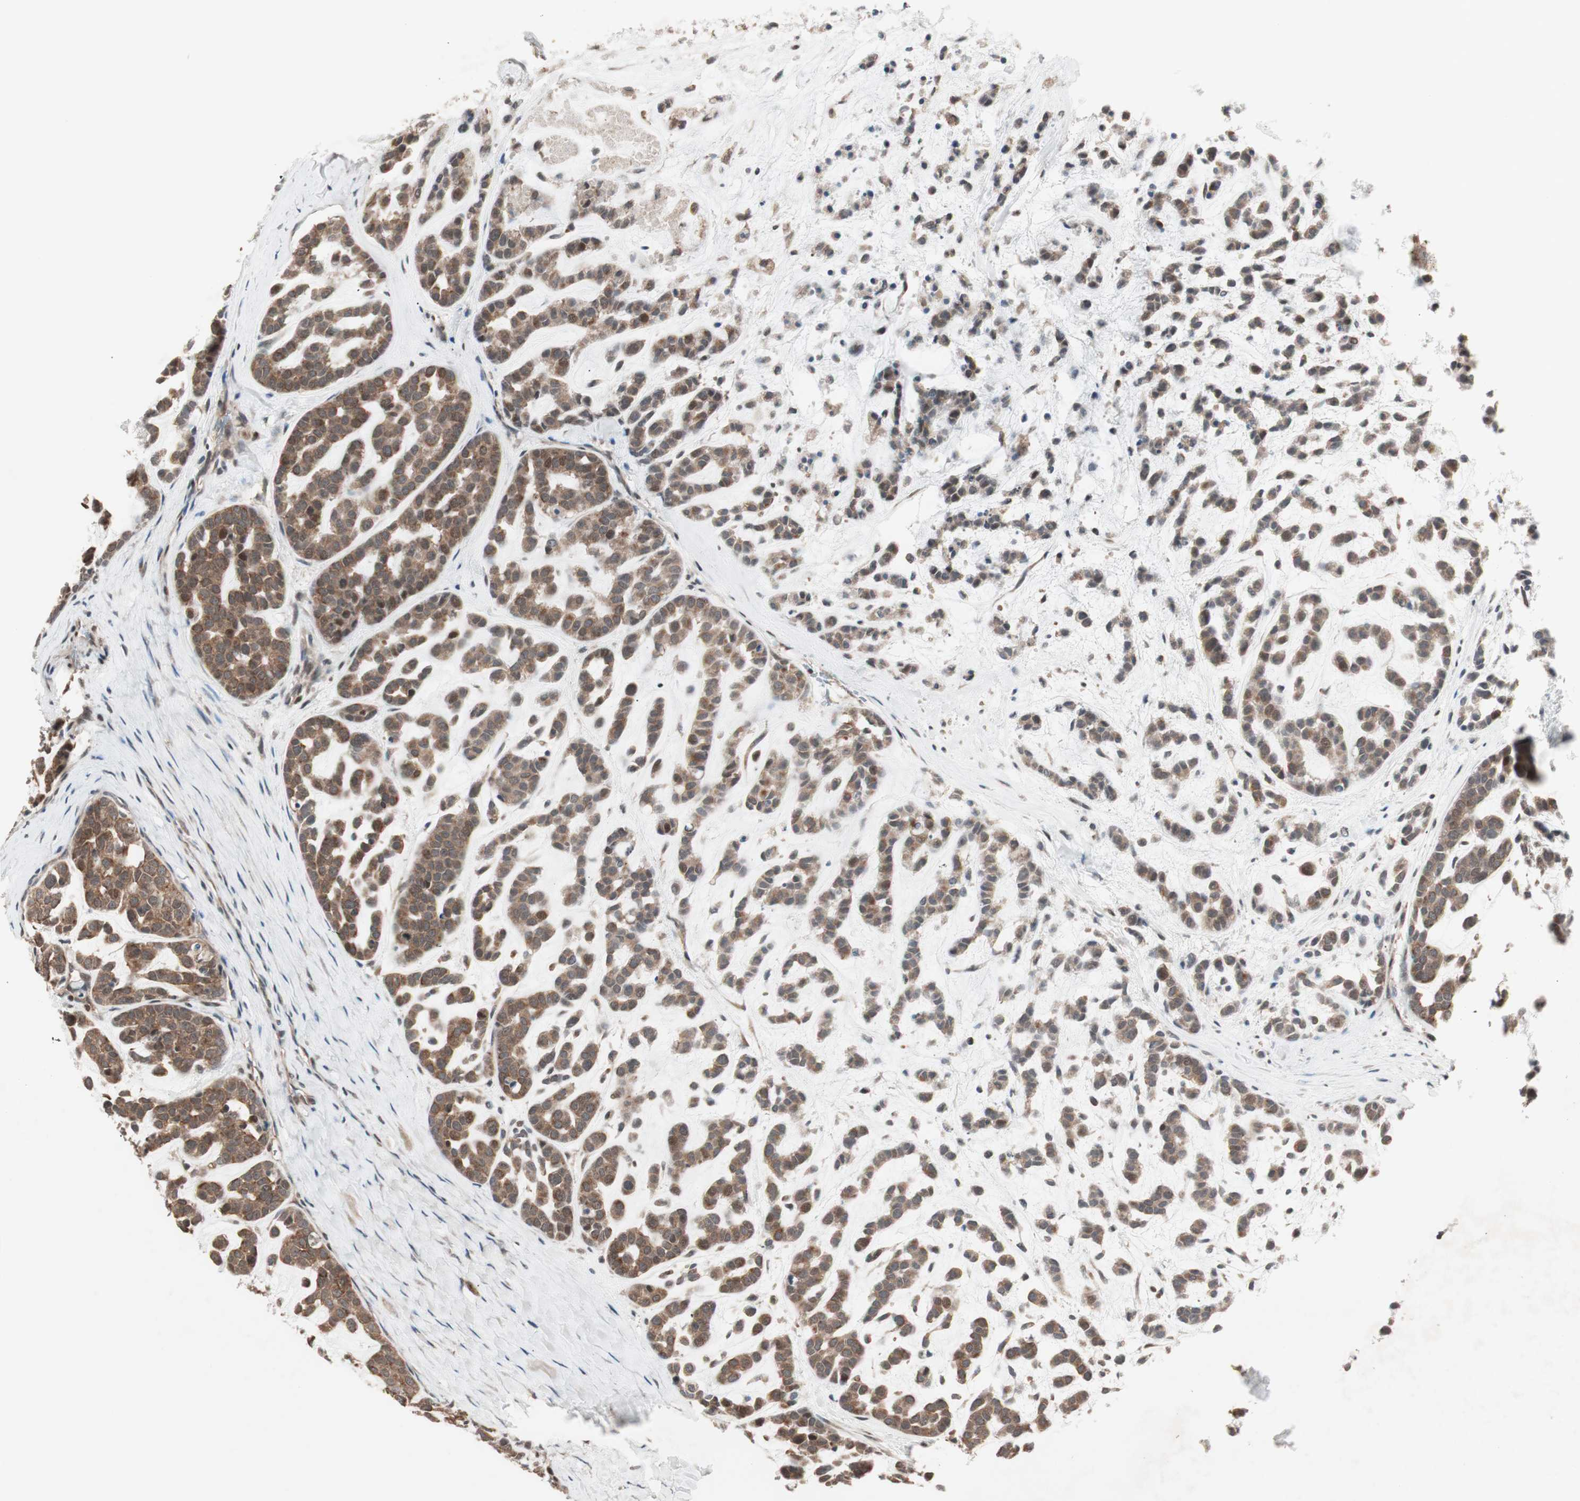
{"staining": {"intensity": "moderate", "quantity": ">75%", "location": "cytoplasmic/membranous"}, "tissue": "head and neck cancer", "cell_type": "Tumor cells", "image_type": "cancer", "snomed": [{"axis": "morphology", "description": "Adenocarcinoma, NOS"}, {"axis": "morphology", "description": "Adenoma, NOS"}, {"axis": "topography", "description": "Head-Neck"}], "caption": "Tumor cells reveal moderate cytoplasmic/membranous expression in approximately >75% of cells in head and neck cancer.", "gene": "FBXO5", "patient": {"sex": "female", "age": 55}}